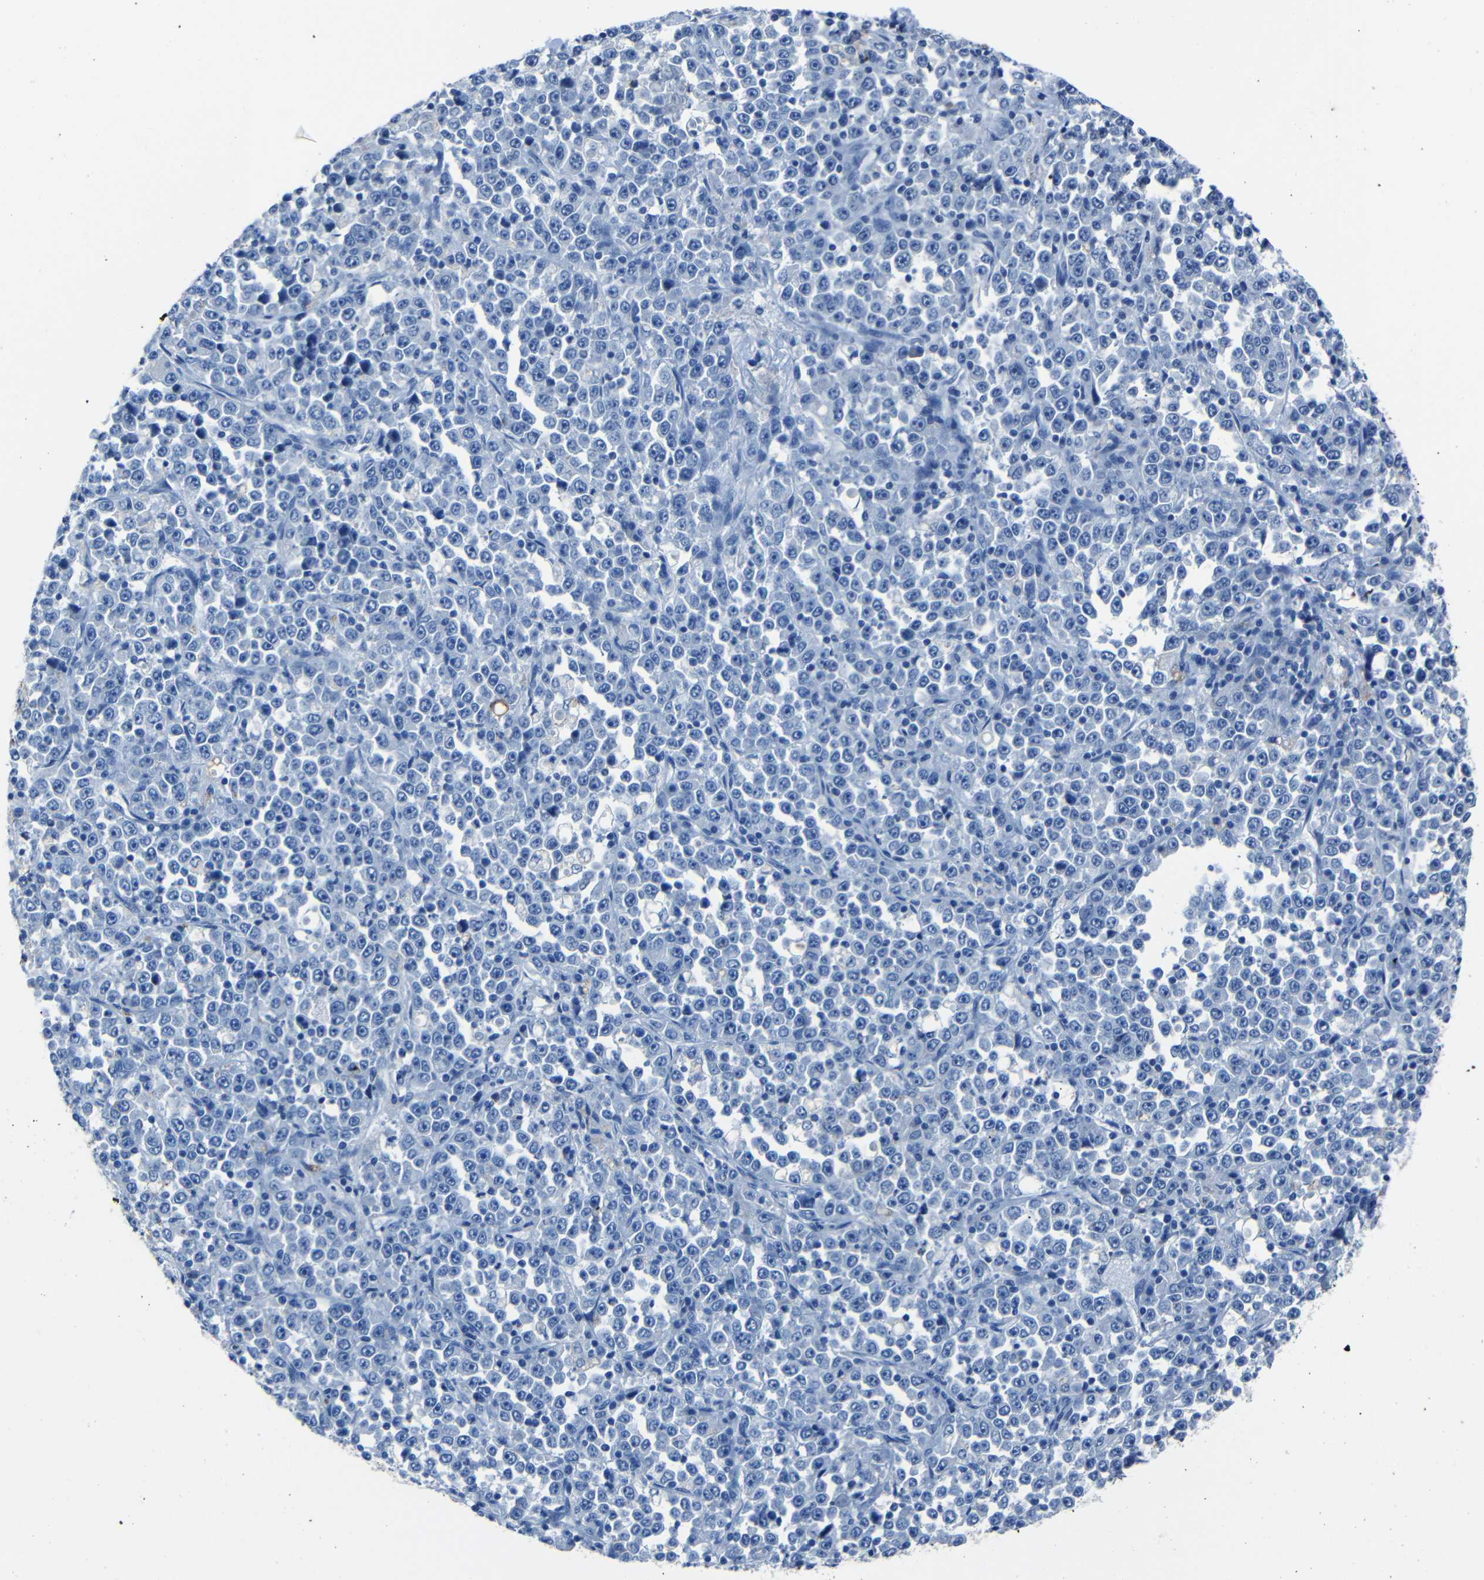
{"staining": {"intensity": "negative", "quantity": "none", "location": "none"}, "tissue": "stomach cancer", "cell_type": "Tumor cells", "image_type": "cancer", "snomed": [{"axis": "morphology", "description": "Normal tissue, NOS"}, {"axis": "morphology", "description": "Adenocarcinoma, NOS"}, {"axis": "topography", "description": "Stomach, upper"}, {"axis": "topography", "description": "Stomach"}], "caption": "DAB (3,3'-diaminobenzidine) immunohistochemical staining of stomach cancer shows no significant staining in tumor cells. (DAB immunohistochemistry (IHC) with hematoxylin counter stain).", "gene": "CLDN11", "patient": {"sex": "male", "age": 59}}